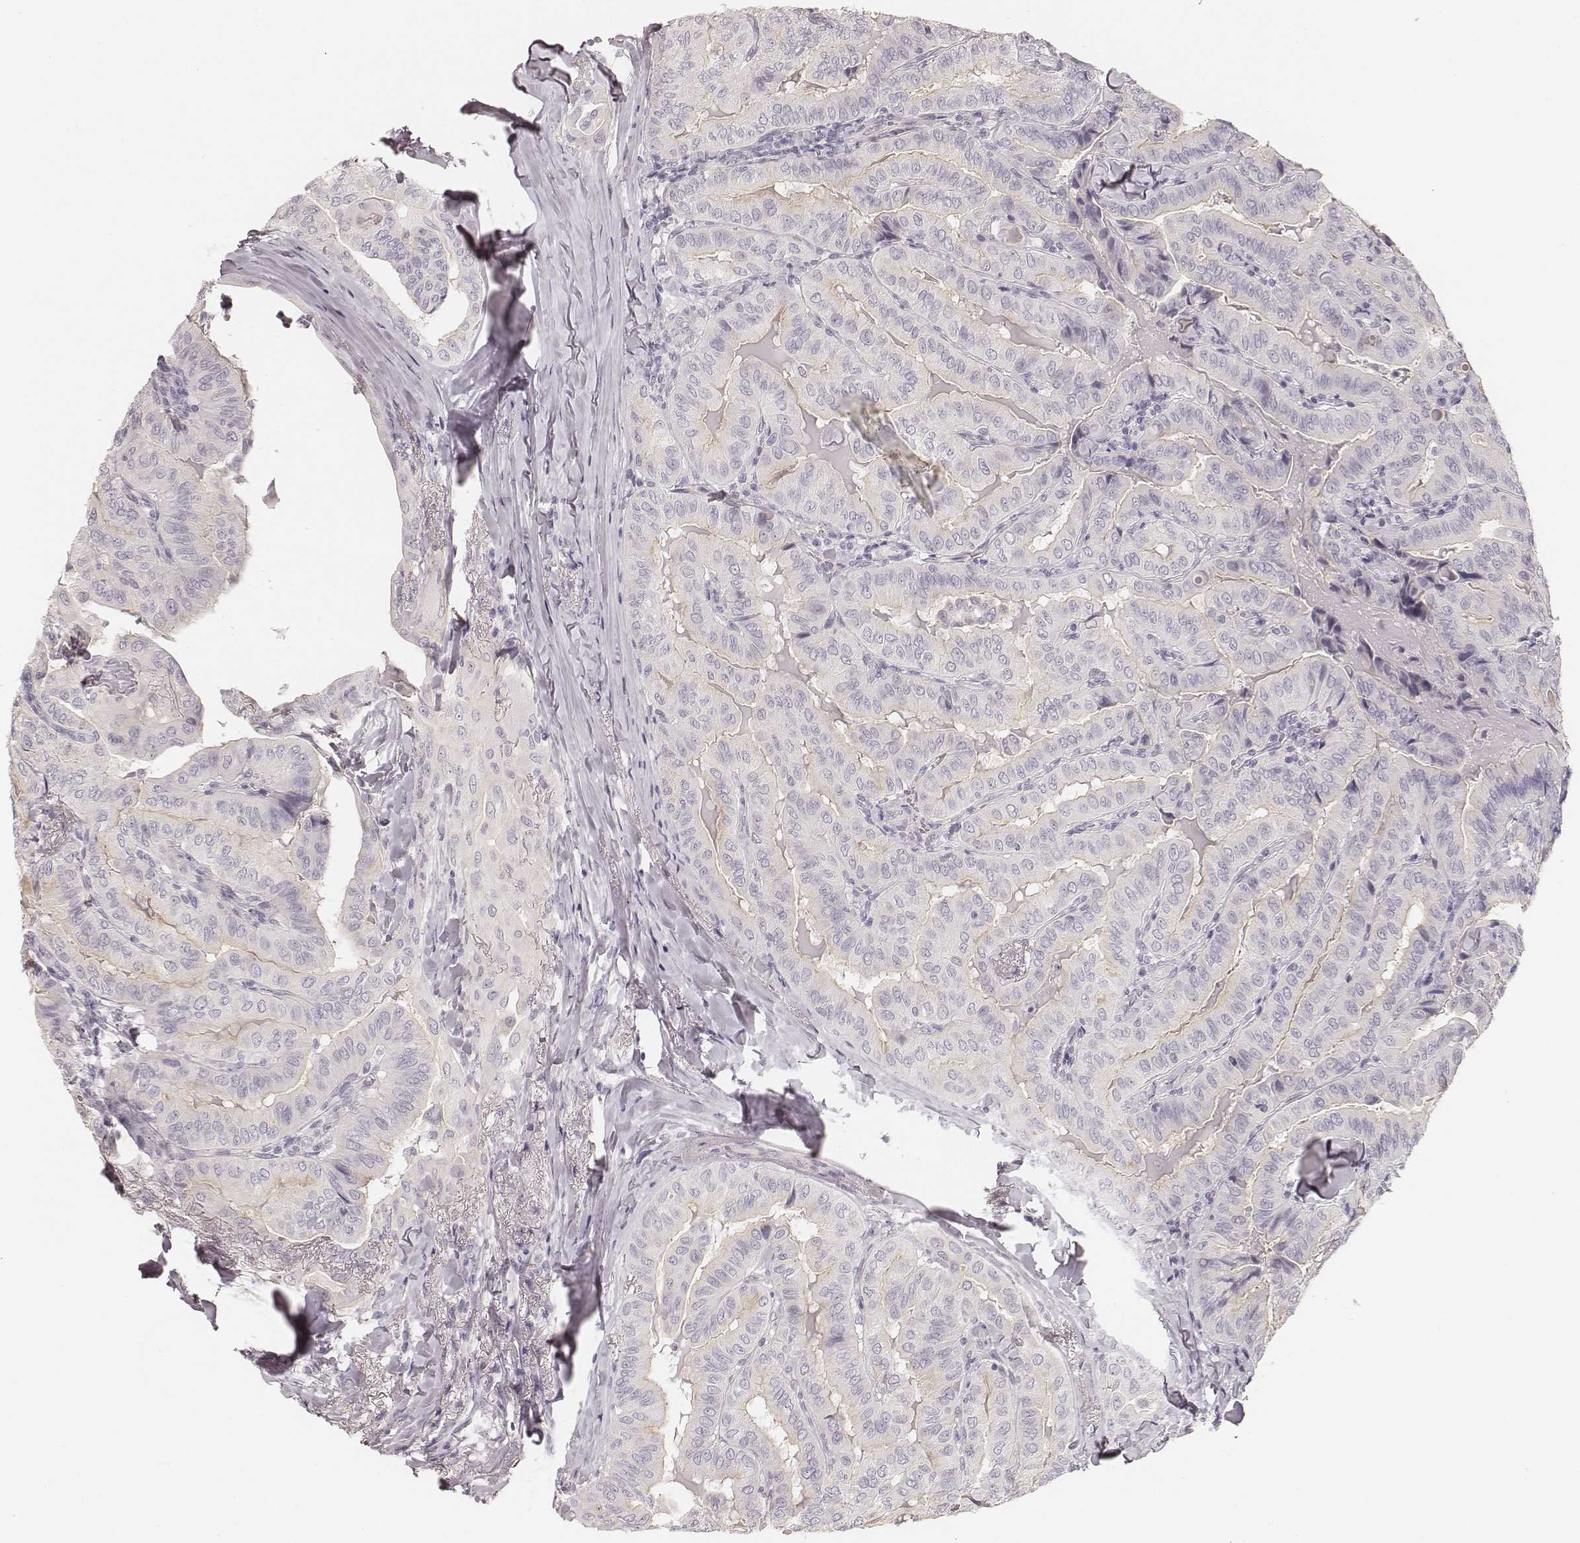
{"staining": {"intensity": "negative", "quantity": "none", "location": "none"}, "tissue": "thyroid cancer", "cell_type": "Tumor cells", "image_type": "cancer", "snomed": [{"axis": "morphology", "description": "Papillary adenocarcinoma, NOS"}, {"axis": "topography", "description": "Thyroid gland"}], "caption": "Protein analysis of thyroid cancer demonstrates no significant staining in tumor cells. (DAB (3,3'-diaminobenzidine) immunohistochemistry, high magnification).", "gene": "HNF4G", "patient": {"sex": "female", "age": 68}}